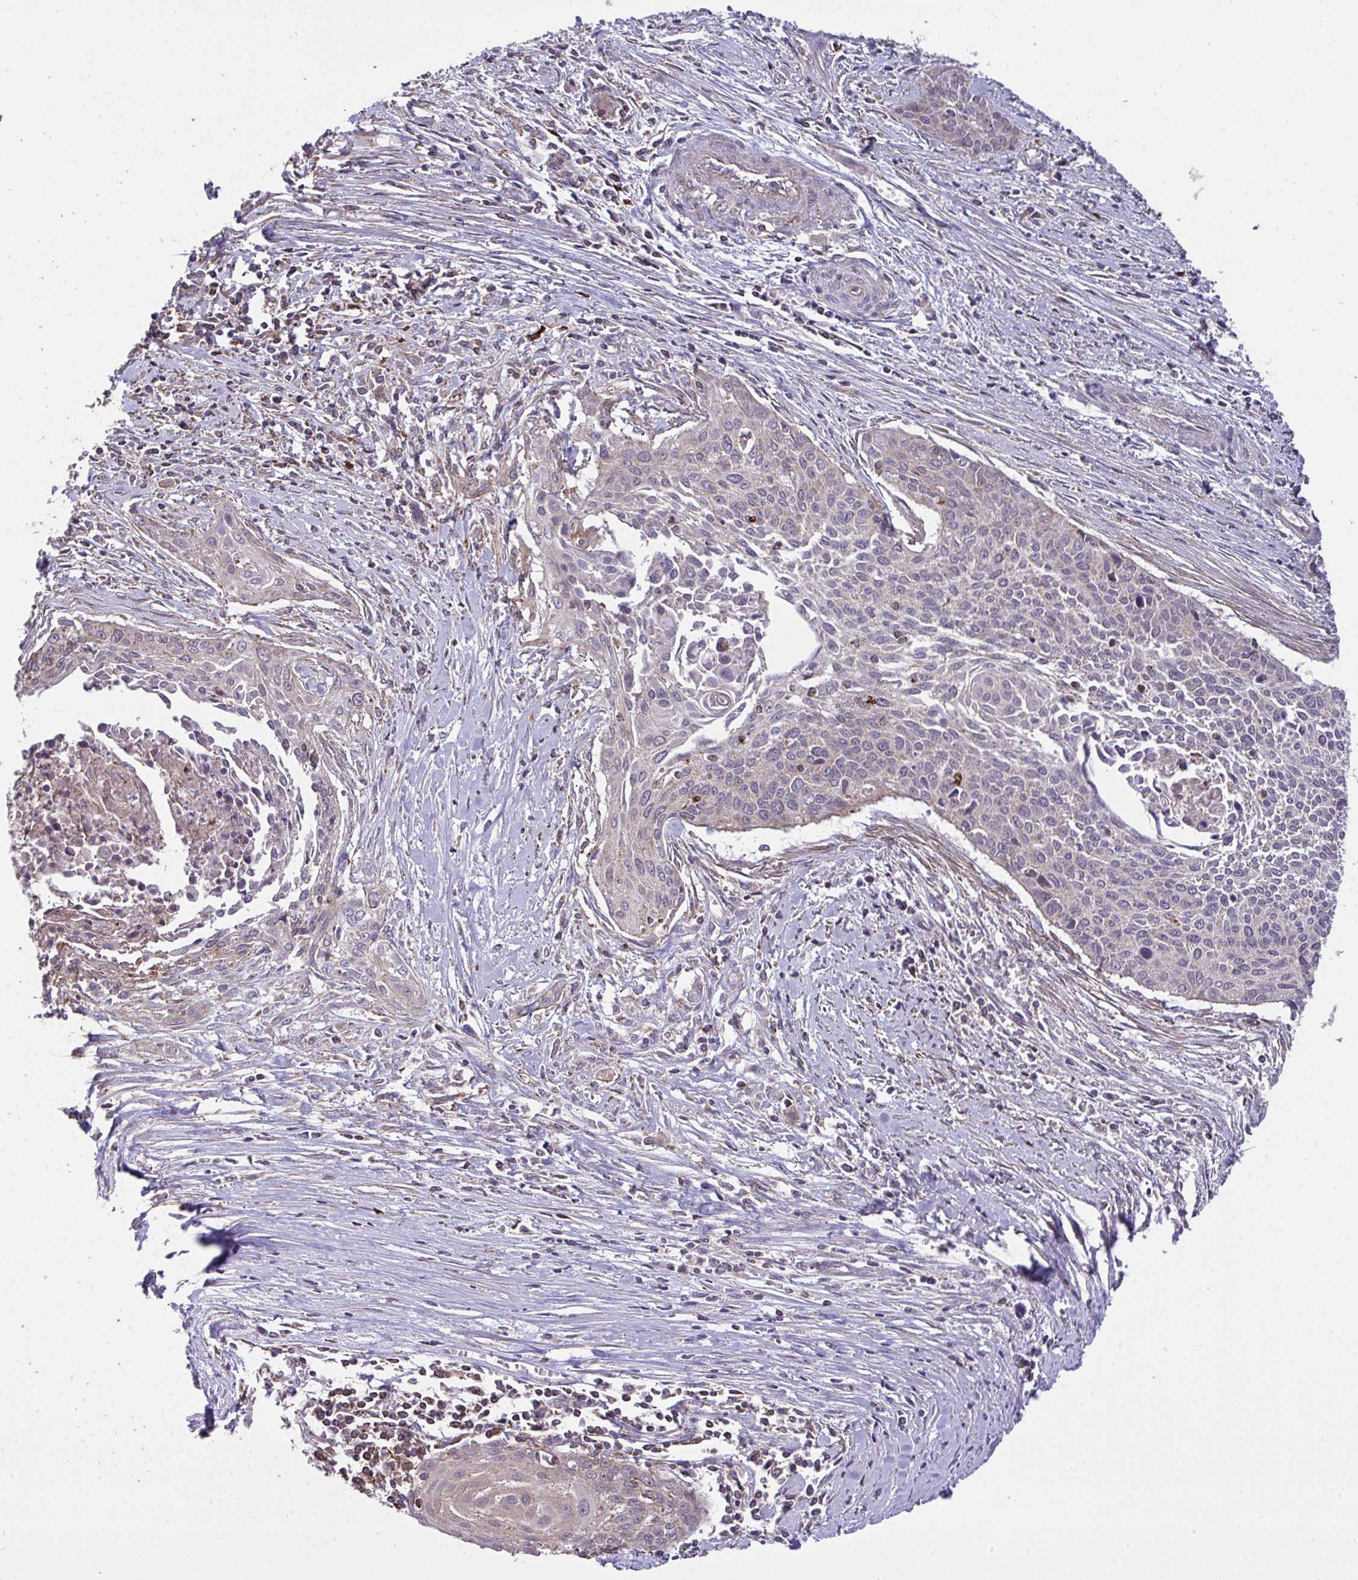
{"staining": {"intensity": "negative", "quantity": "none", "location": "none"}, "tissue": "cervical cancer", "cell_type": "Tumor cells", "image_type": "cancer", "snomed": [{"axis": "morphology", "description": "Squamous cell carcinoma, NOS"}, {"axis": "topography", "description": "Cervix"}], "caption": "The IHC histopathology image has no significant staining in tumor cells of cervical squamous cell carcinoma tissue.", "gene": "PPM1H", "patient": {"sex": "female", "age": 55}}